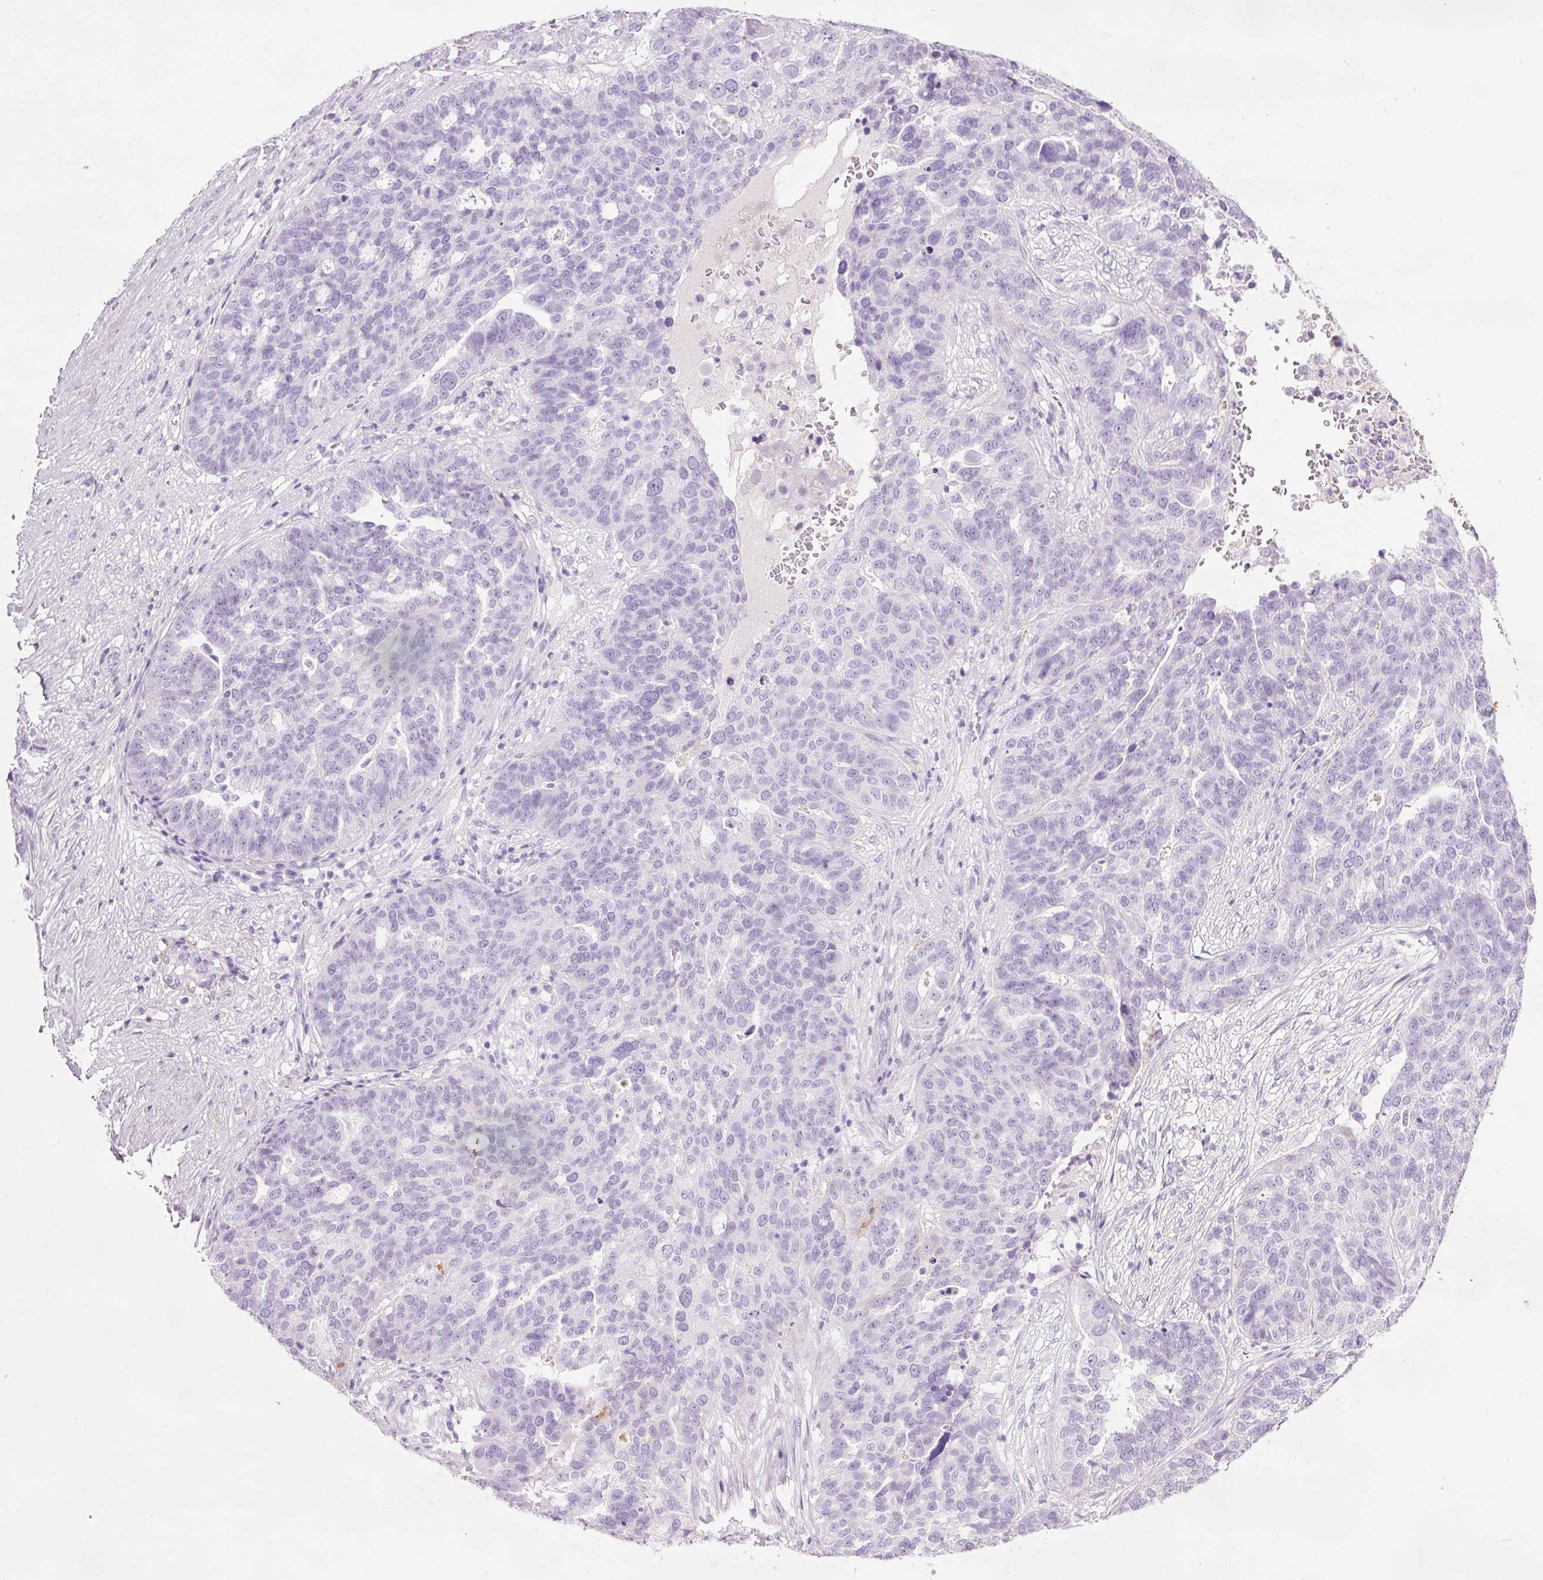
{"staining": {"intensity": "negative", "quantity": "none", "location": "none"}, "tissue": "ovarian cancer", "cell_type": "Tumor cells", "image_type": "cancer", "snomed": [{"axis": "morphology", "description": "Cystadenocarcinoma, serous, NOS"}, {"axis": "topography", "description": "Ovary"}], "caption": "Histopathology image shows no significant protein staining in tumor cells of ovarian cancer. (Immunohistochemistry, brightfield microscopy, high magnification).", "gene": "MFAP4", "patient": {"sex": "female", "age": 59}}